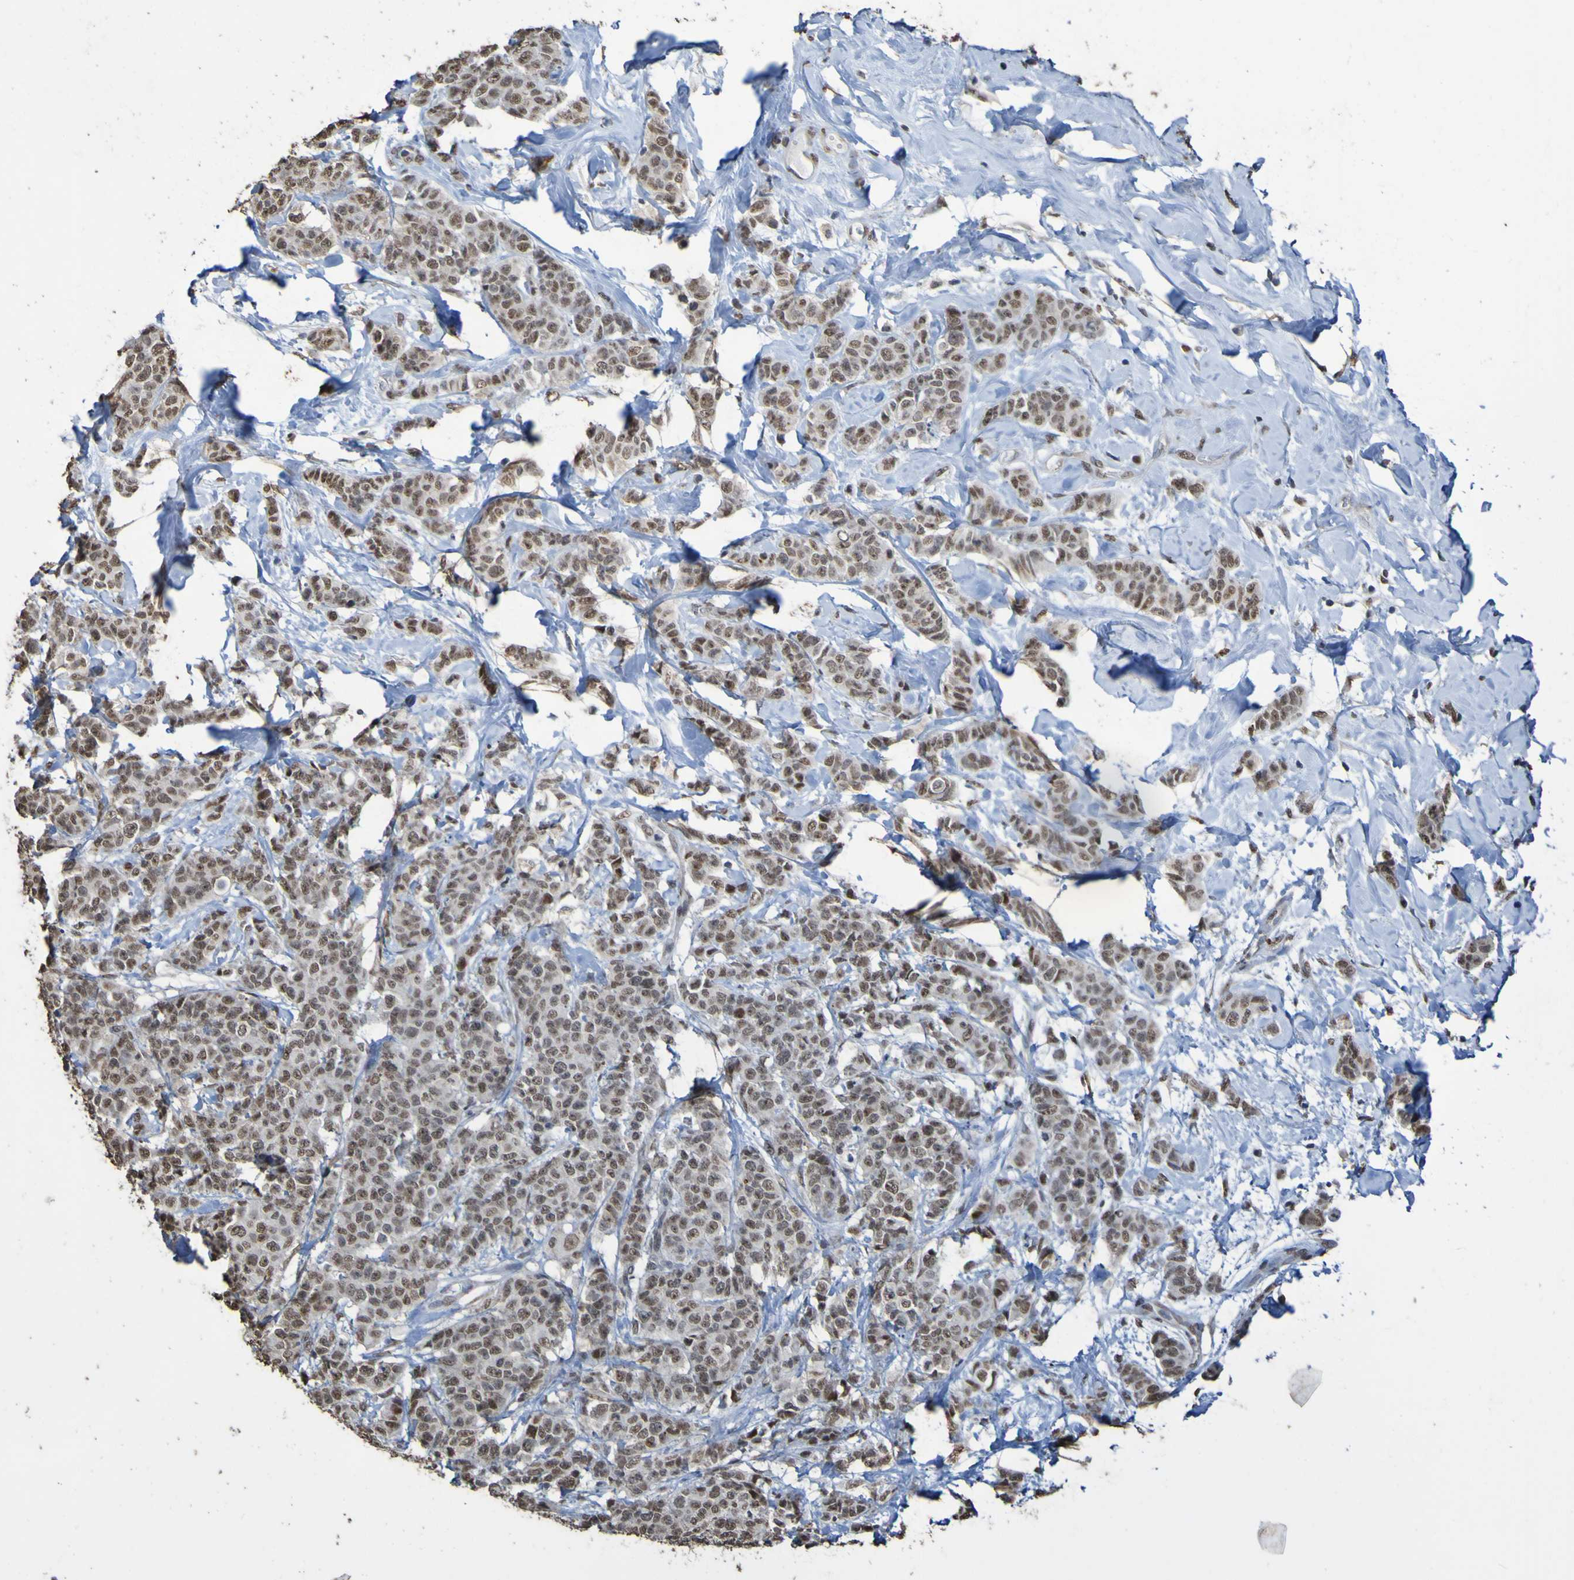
{"staining": {"intensity": "moderate", "quantity": ">75%", "location": "nuclear"}, "tissue": "breast cancer", "cell_type": "Tumor cells", "image_type": "cancer", "snomed": [{"axis": "morphology", "description": "Normal tissue, NOS"}, {"axis": "morphology", "description": "Duct carcinoma"}, {"axis": "topography", "description": "Breast"}], "caption": "Breast cancer (invasive ductal carcinoma) tissue reveals moderate nuclear expression in about >75% of tumor cells, visualized by immunohistochemistry.", "gene": "ALKBH2", "patient": {"sex": "female", "age": 40}}